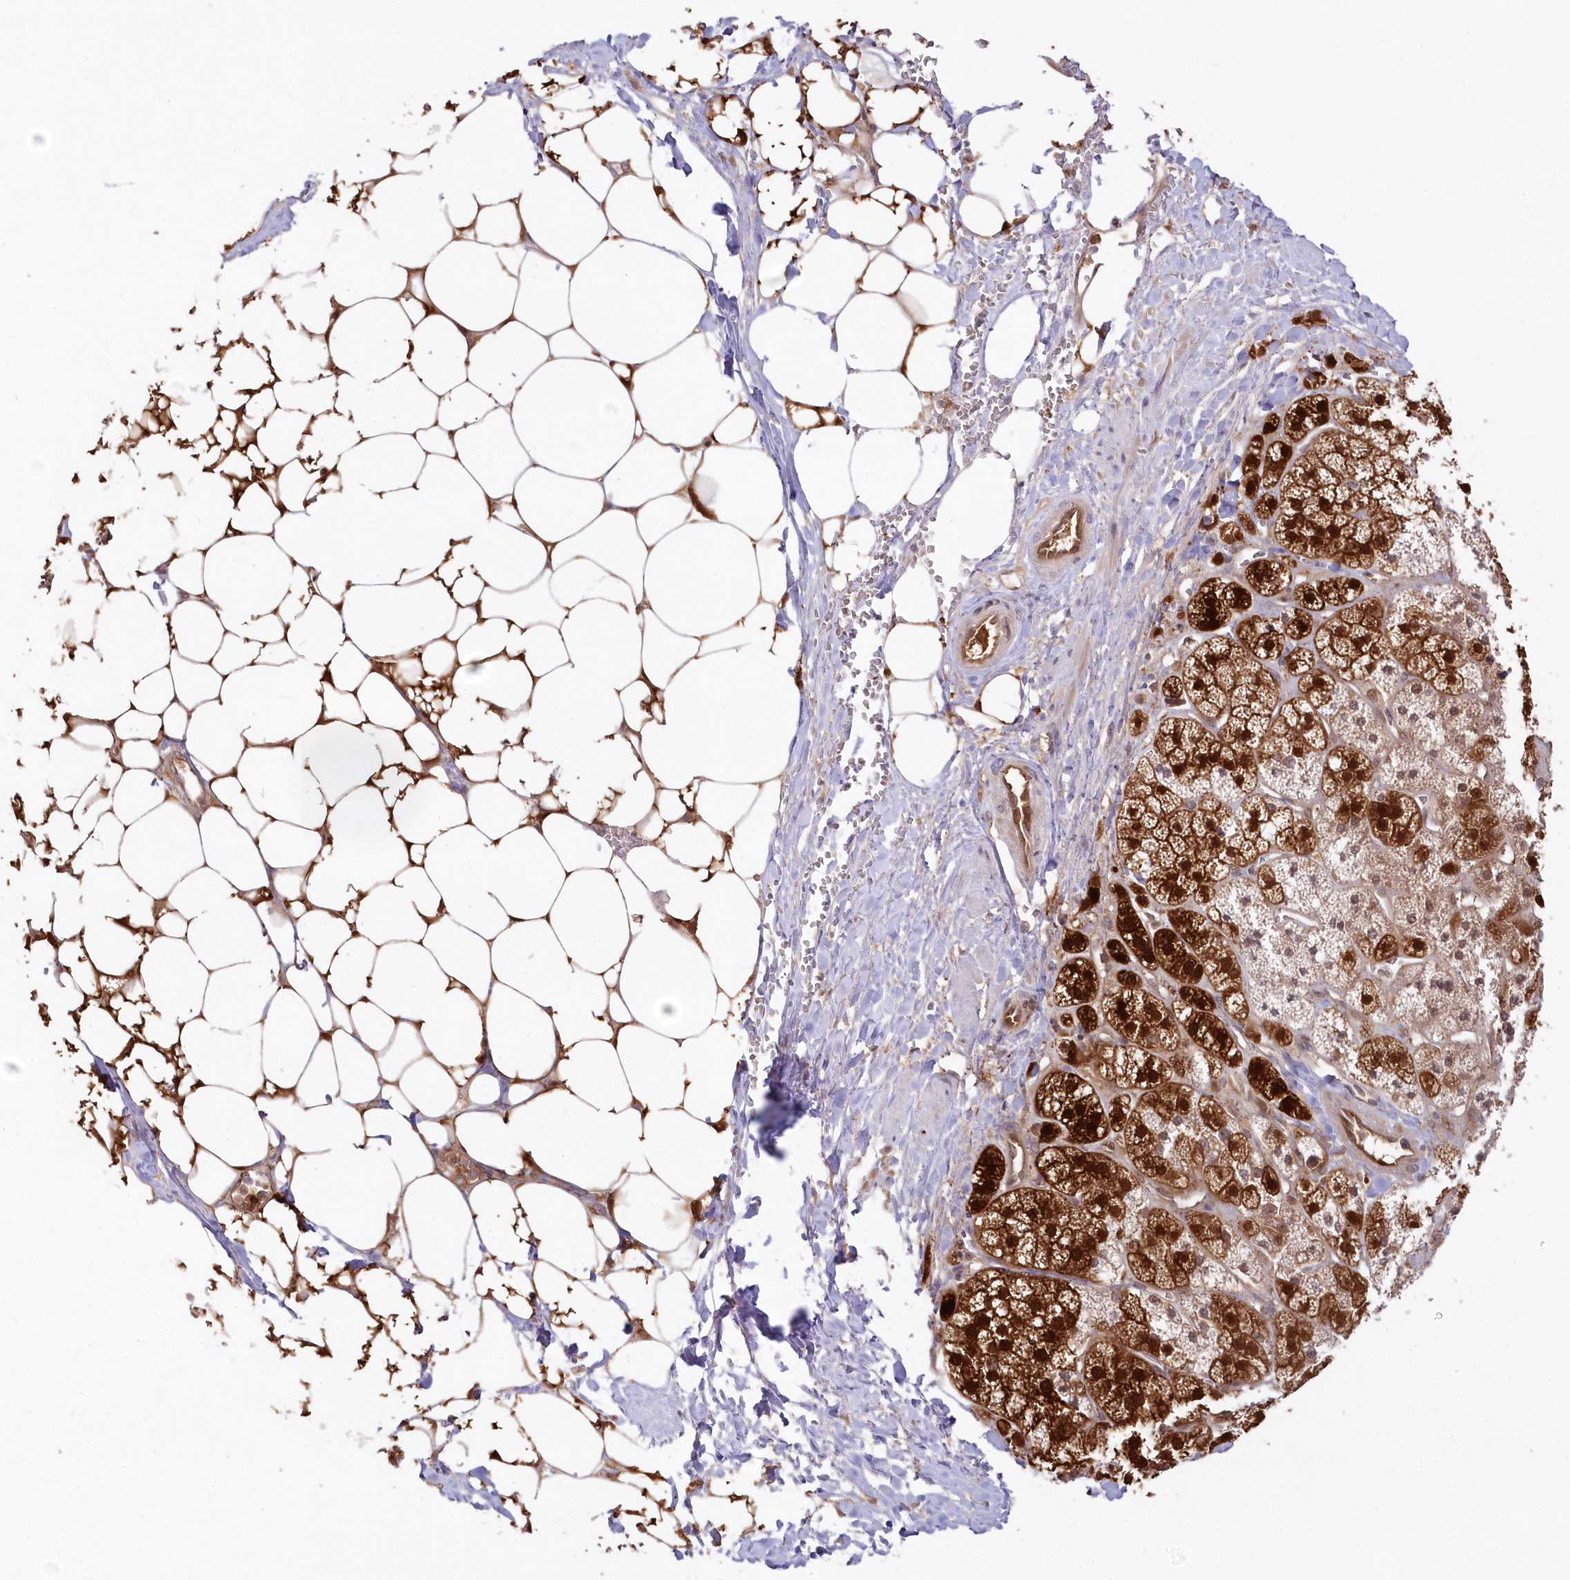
{"staining": {"intensity": "strong", "quantity": ">75%", "location": "cytoplasmic/membranous,nuclear"}, "tissue": "adrenal gland", "cell_type": "Glandular cells", "image_type": "normal", "snomed": [{"axis": "morphology", "description": "Normal tissue, NOS"}, {"axis": "topography", "description": "Adrenal gland"}], "caption": "Immunohistochemical staining of benign human adrenal gland shows strong cytoplasmic/membranous,nuclear protein expression in about >75% of glandular cells.", "gene": "GBE1", "patient": {"sex": "male", "age": 56}}